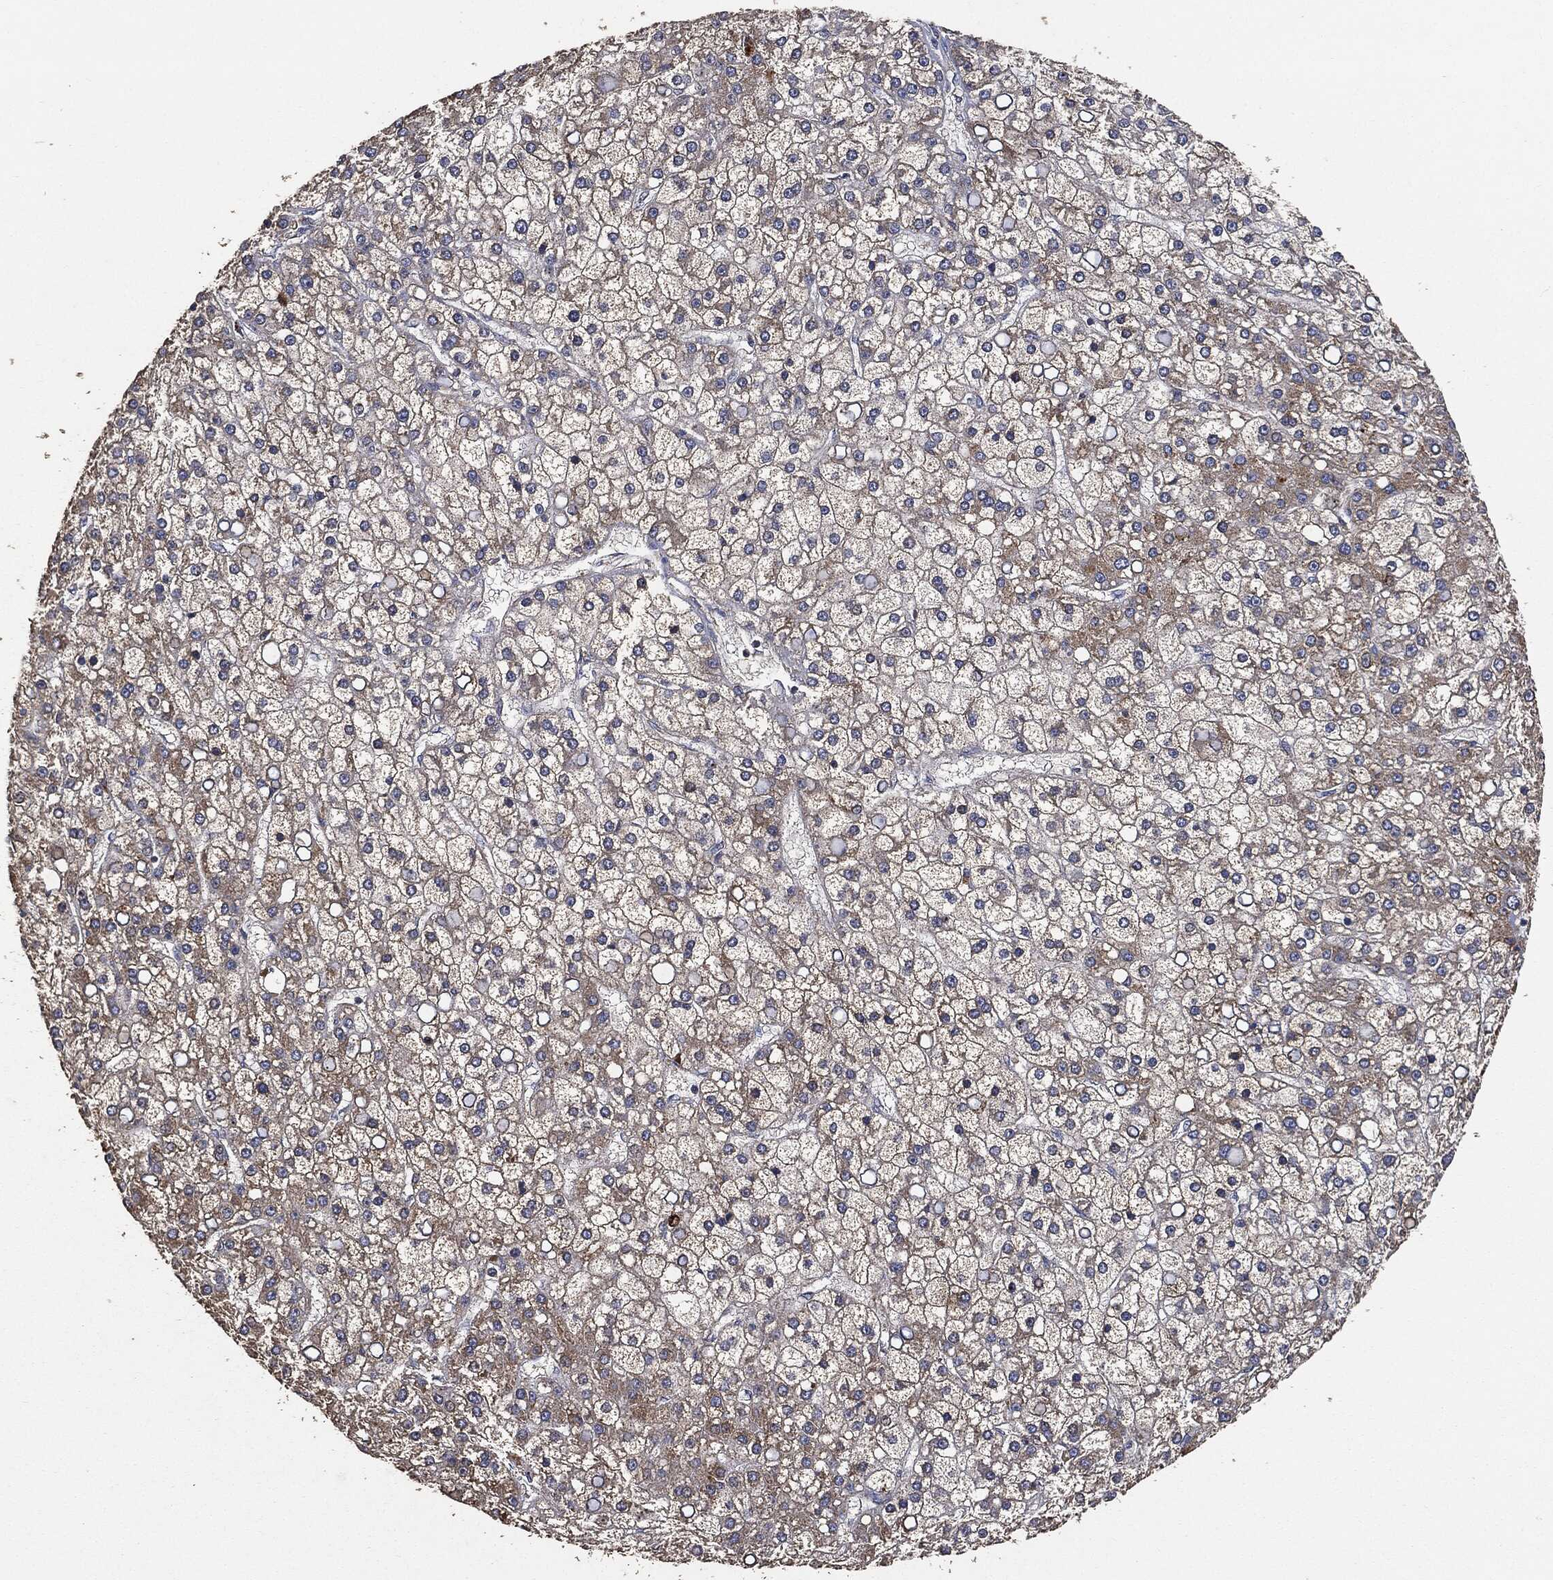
{"staining": {"intensity": "strong", "quantity": "<25%", "location": "cytoplasmic/membranous"}, "tissue": "liver cancer", "cell_type": "Tumor cells", "image_type": "cancer", "snomed": [{"axis": "morphology", "description": "Carcinoma, Hepatocellular, NOS"}, {"axis": "topography", "description": "Liver"}], "caption": "Liver cancer (hepatocellular carcinoma) stained for a protein (brown) demonstrates strong cytoplasmic/membranous positive positivity in approximately <25% of tumor cells.", "gene": "STK3", "patient": {"sex": "male", "age": 67}}